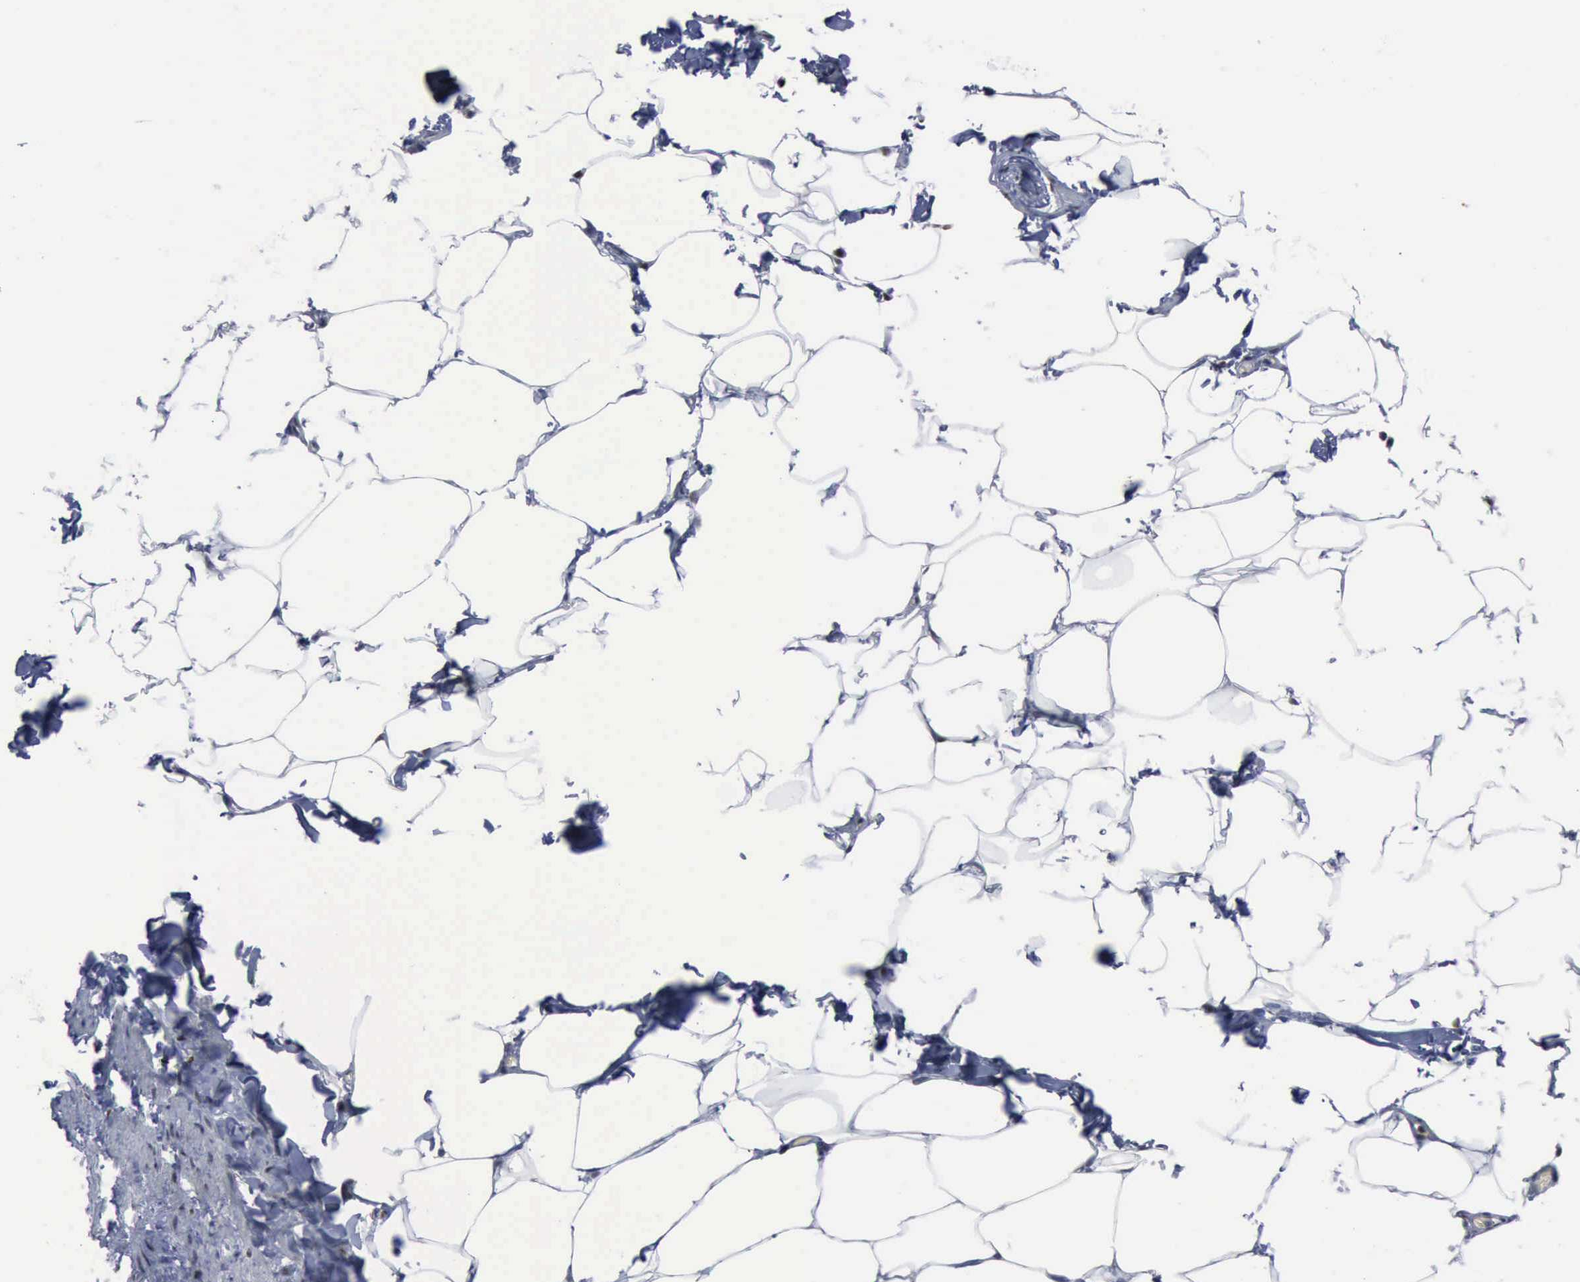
{"staining": {"intensity": "negative", "quantity": "none", "location": "none"}, "tissue": "adipose tissue", "cell_type": "Adipocytes", "image_type": "normal", "snomed": [{"axis": "morphology", "description": "Normal tissue, NOS"}, {"axis": "topography", "description": "Vascular tissue"}], "caption": "Adipocytes are negative for brown protein staining in normal adipose tissue. (DAB immunohistochemistry visualized using brightfield microscopy, high magnification).", "gene": "PCNA", "patient": {"sex": "male", "age": 41}}